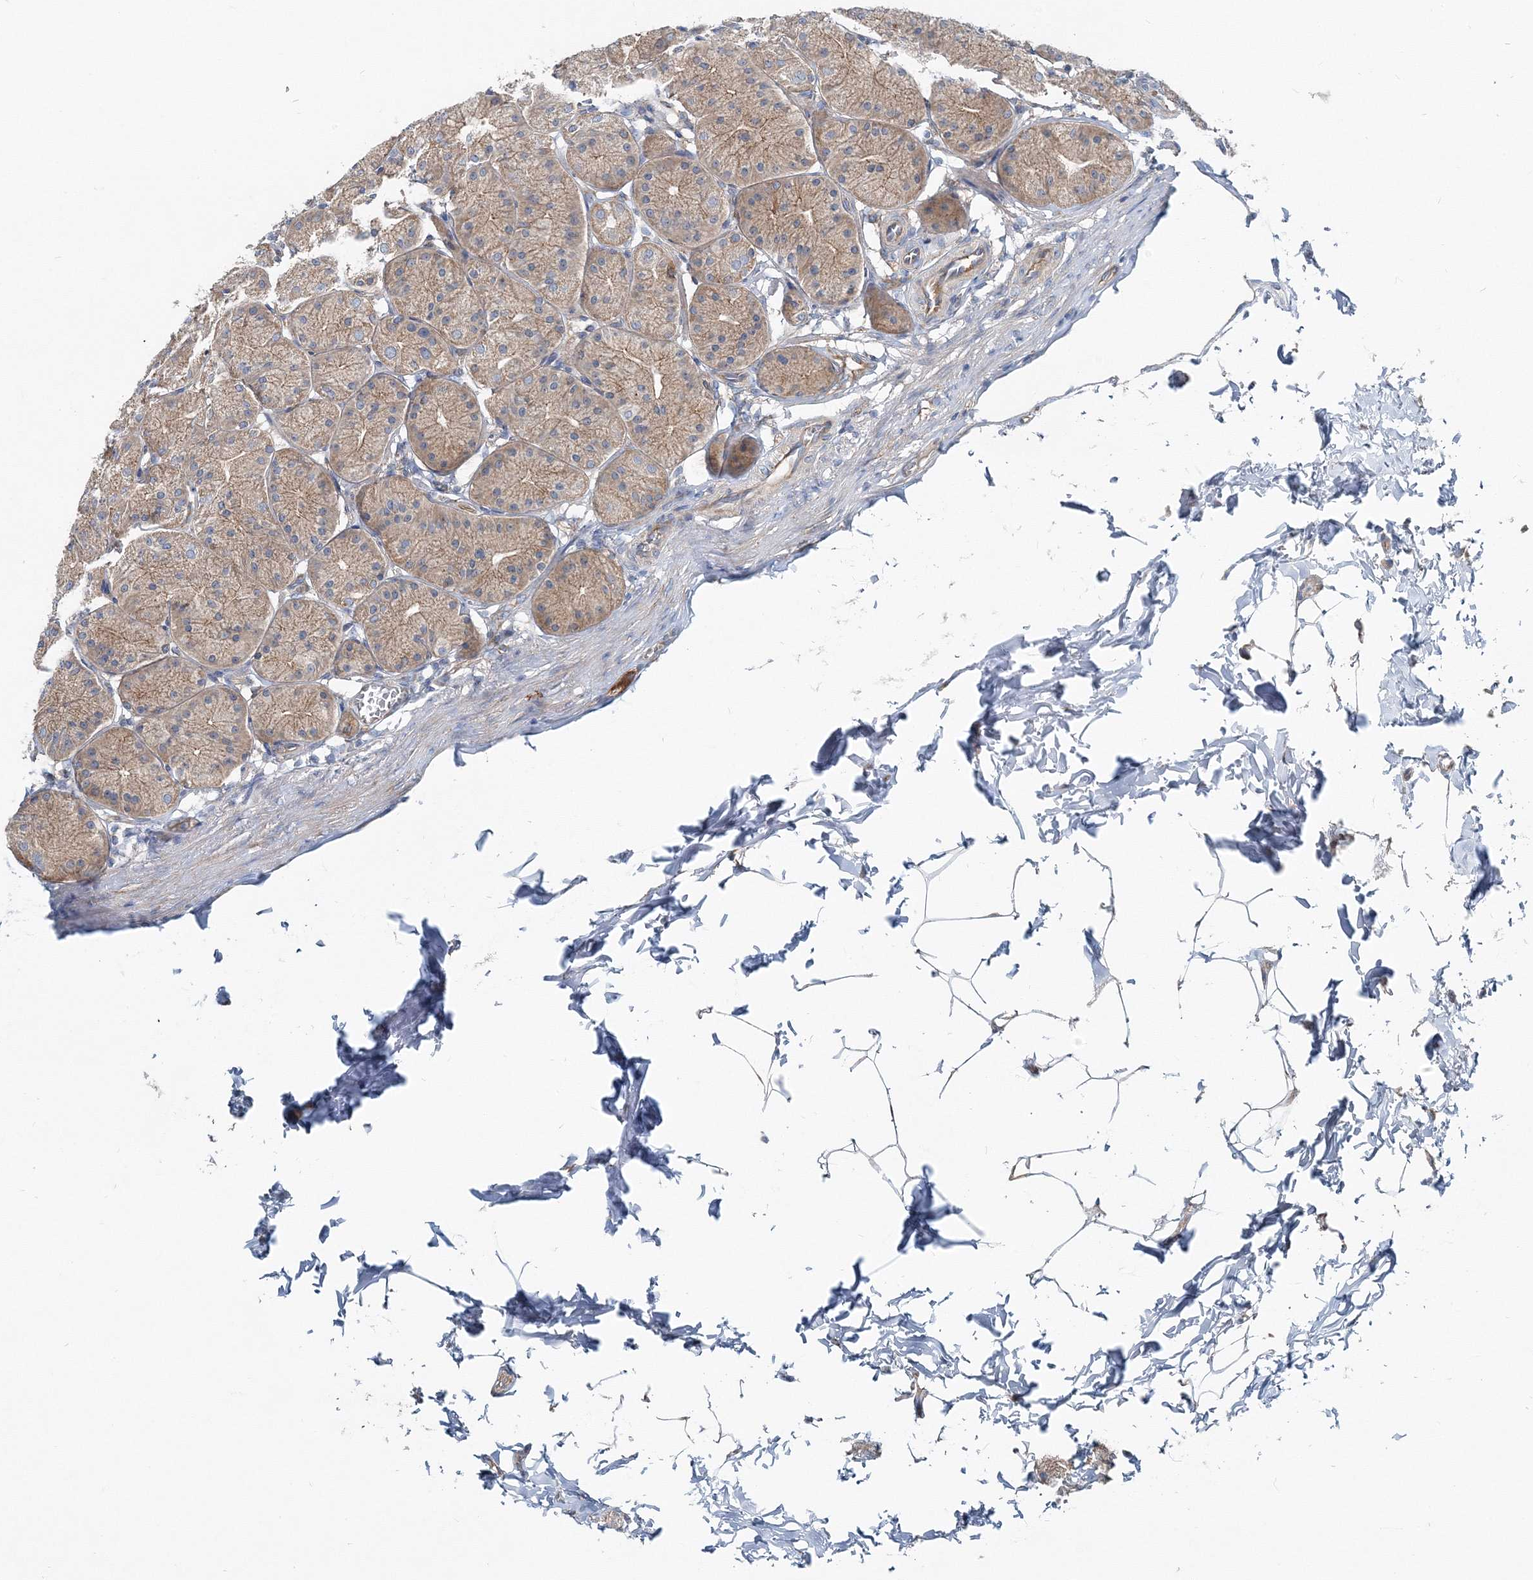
{"staining": {"intensity": "moderate", "quantity": ">75%", "location": "cytoplasmic/membranous"}, "tissue": "stomach", "cell_type": "Glandular cells", "image_type": "normal", "snomed": [{"axis": "morphology", "description": "Normal tissue, NOS"}, {"axis": "topography", "description": "Stomach"}], "caption": "Immunohistochemical staining of unremarkable human stomach displays moderate cytoplasmic/membranous protein expression in approximately >75% of glandular cells. Immunohistochemistry (ihc) stains the protein of interest in brown and the nuclei are stained blue.", "gene": "MPHOSPH9", "patient": {"sex": "male", "age": 42}}